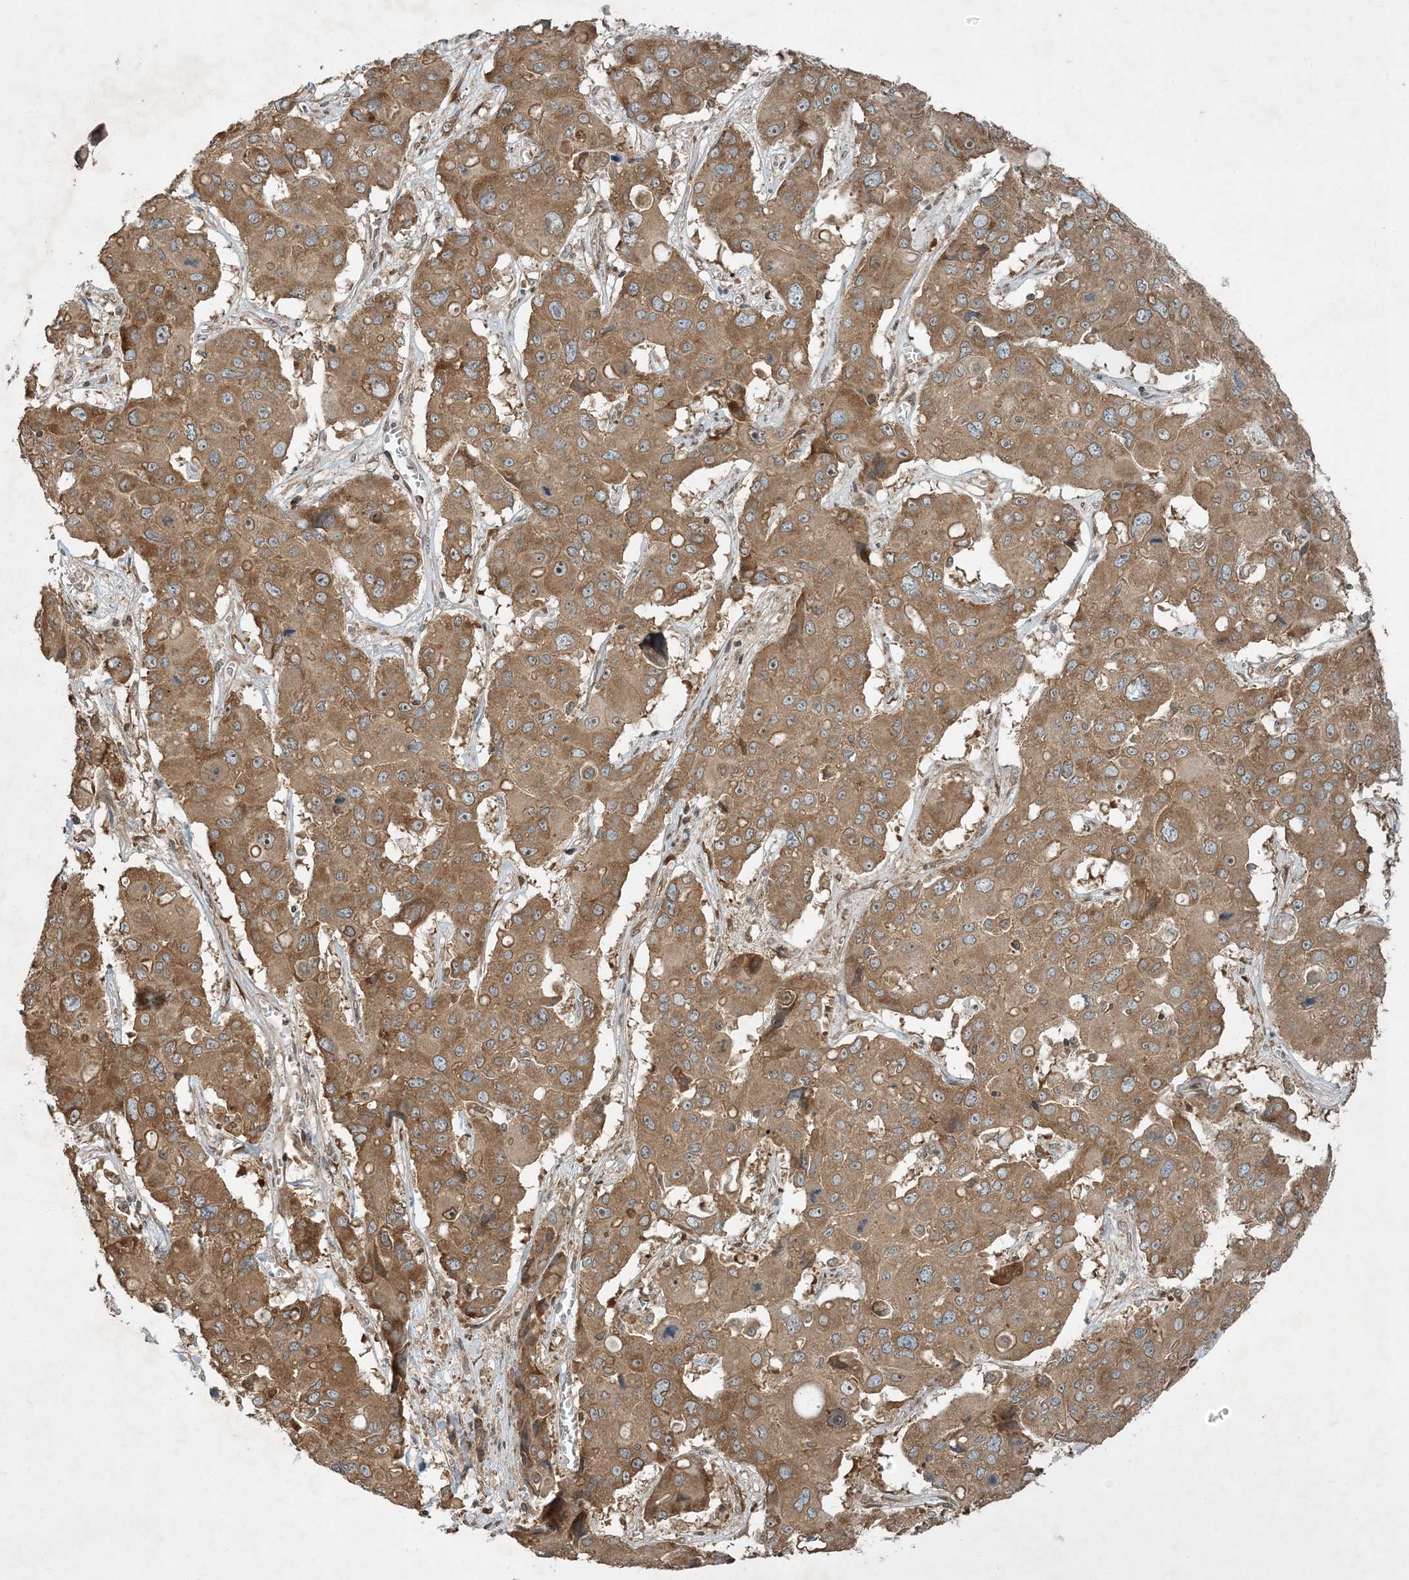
{"staining": {"intensity": "moderate", "quantity": ">75%", "location": "cytoplasmic/membranous"}, "tissue": "liver cancer", "cell_type": "Tumor cells", "image_type": "cancer", "snomed": [{"axis": "morphology", "description": "Cholangiocarcinoma"}, {"axis": "topography", "description": "Liver"}], "caption": "Immunohistochemistry (DAB (3,3'-diaminobenzidine)) staining of human liver cancer shows moderate cytoplasmic/membranous protein staining in about >75% of tumor cells. The protein of interest is stained brown, and the nuclei are stained in blue (DAB (3,3'-diaminobenzidine) IHC with brightfield microscopy, high magnification).", "gene": "COMMD8", "patient": {"sex": "male", "age": 67}}